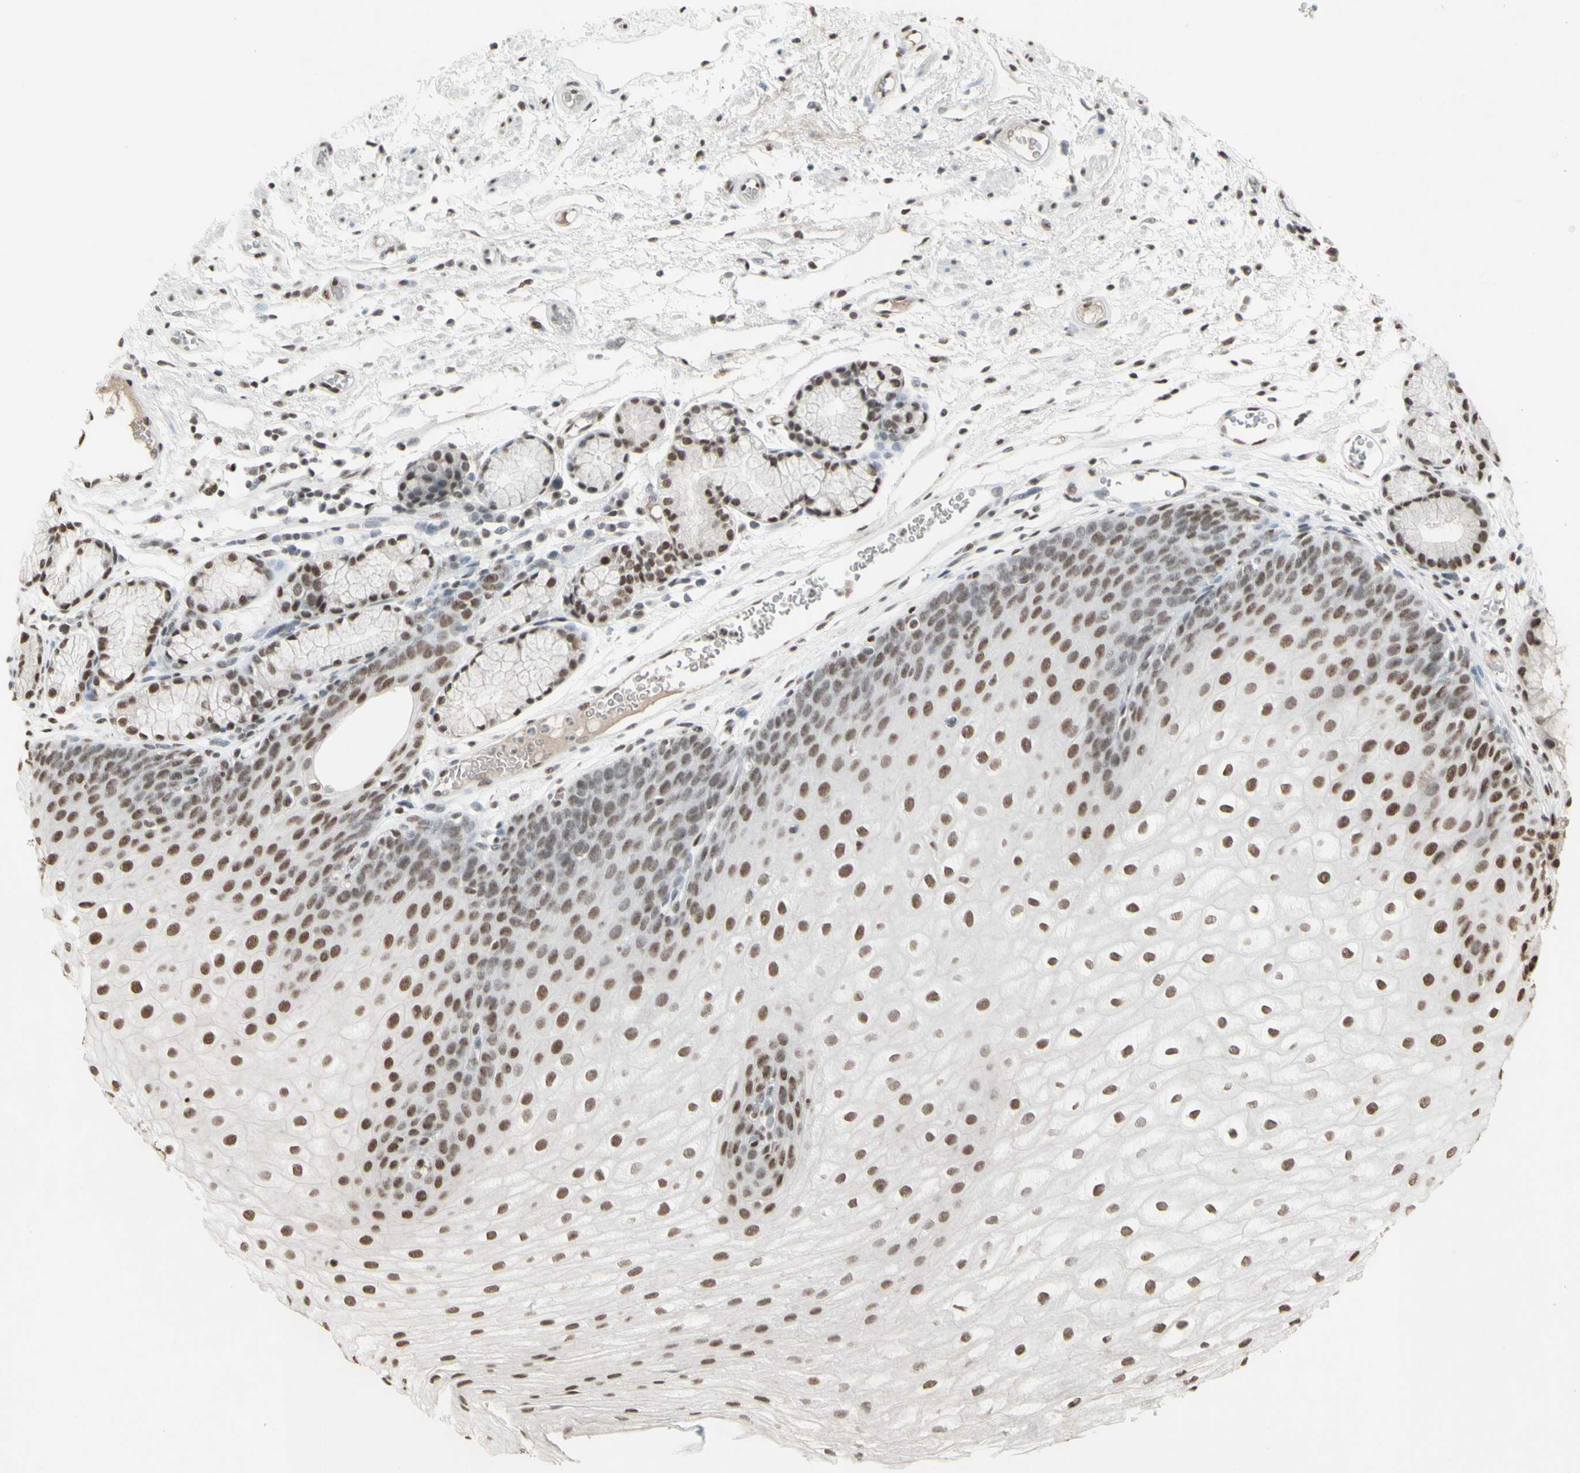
{"staining": {"intensity": "strong", "quantity": ">75%", "location": "nuclear"}, "tissue": "stomach", "cell_type": "Glandular cells", "image_type": "normal", "snomed": [{"axis": "morphology", "description": "Normal tissue, NOS"}, {"axis": "topography", "description": "Stomach, upper"}], "caption": "Normal stomach reveals strong nuclear staining in approximately >75% of glandular cells.", "gene": "TRIM28", "patient": {"sex": "male", "age": 72}}